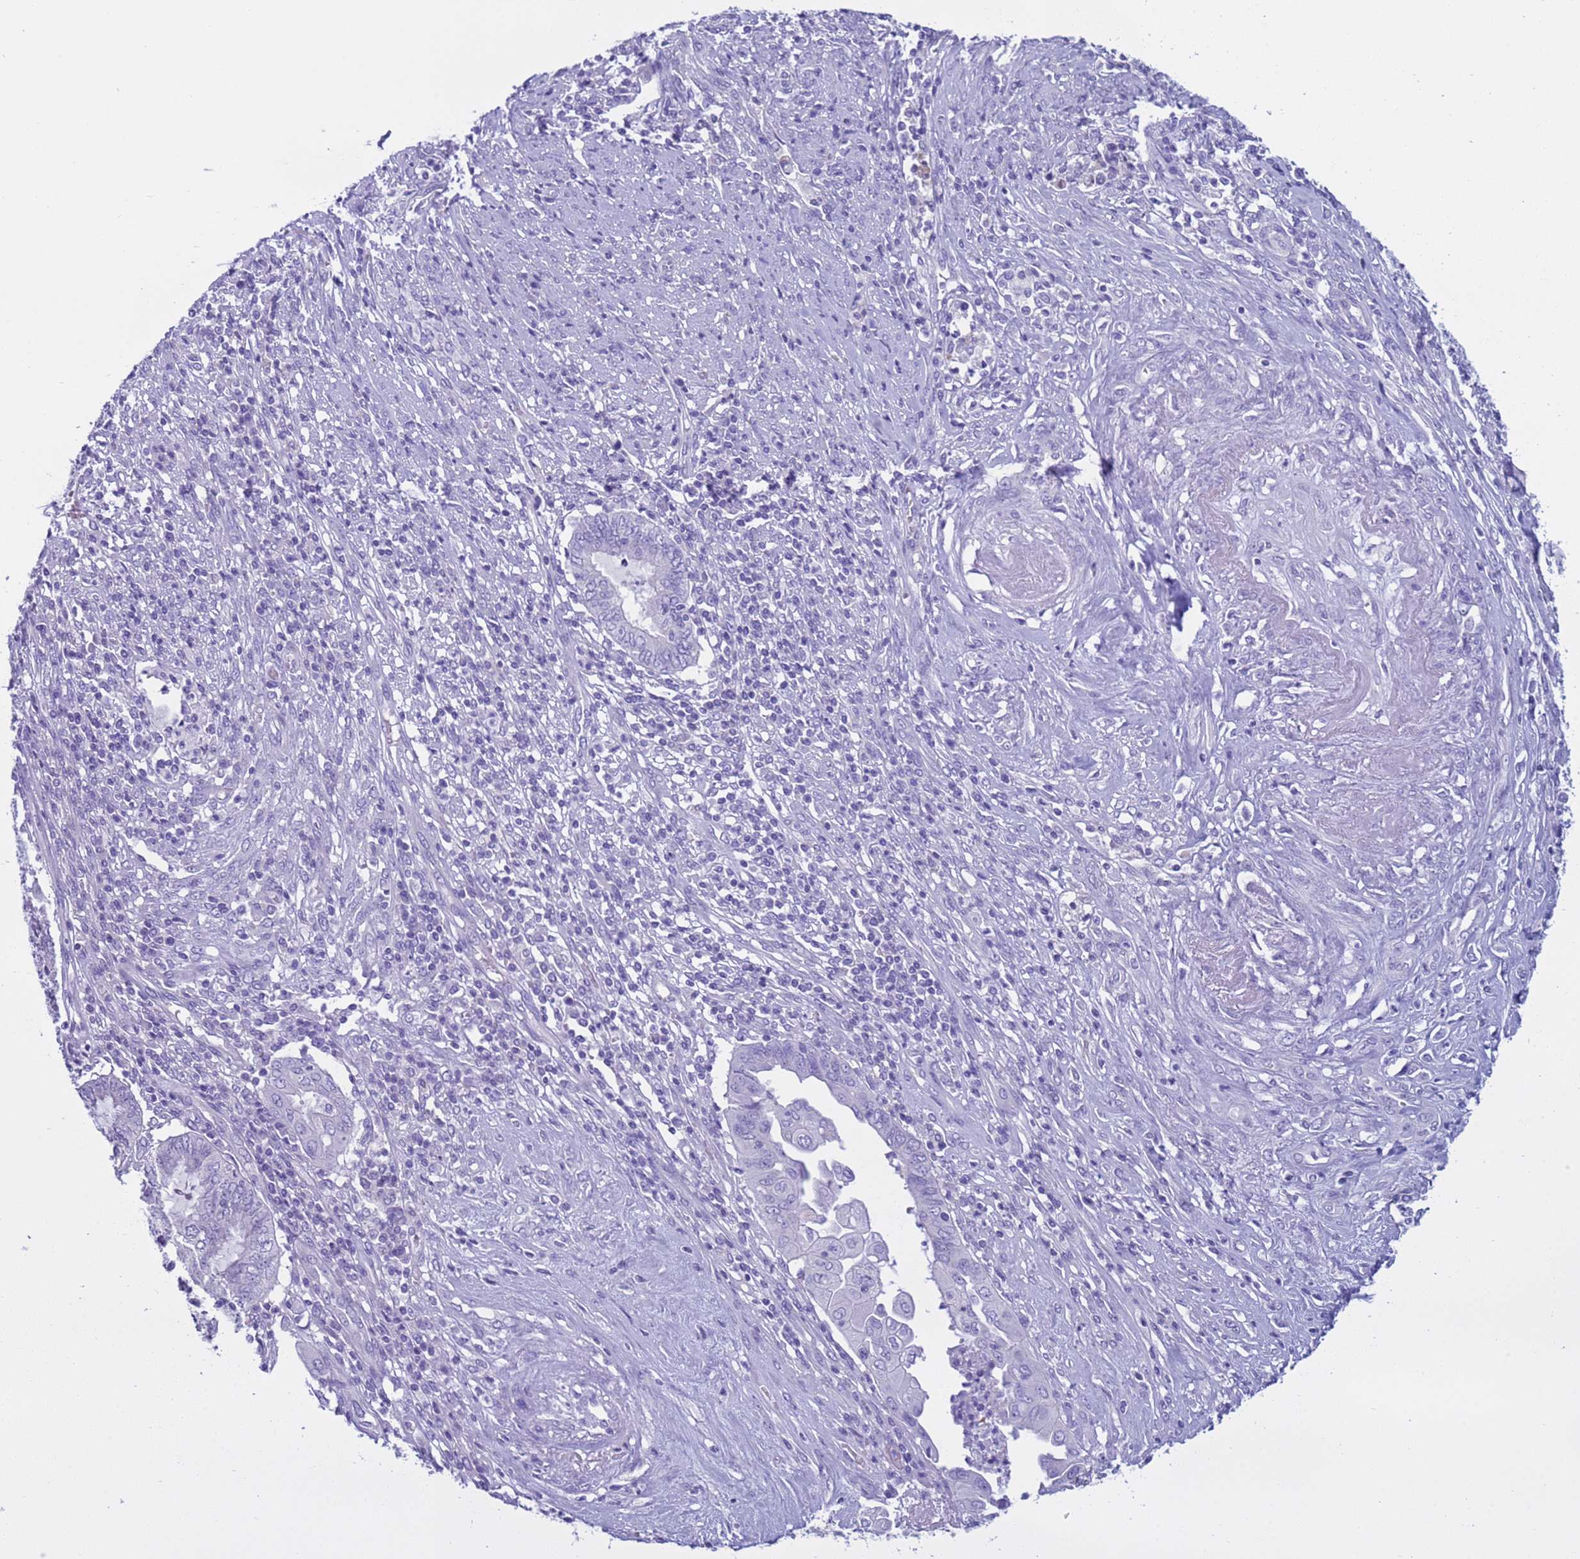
{"staining": {"intensity": "negative", "quantity": "none", "location": "none"}, "tissue": "endometrial cancer", "cell_type": "Tumor cells", "image_type": "cancer", "snomed": [{"axis": "morphology", "description": "Adenocarcinoma, NOS"}, {"axis": "topography", "description": "Uterus"}, {"axis": "topography", "description": "Endometrium"}], "caption": "The micrograph demonstrates no significant expression in tumor cells of endometrial cancer.", "gene": "CST4", "patient": {"sex": "female", "age": 70}}